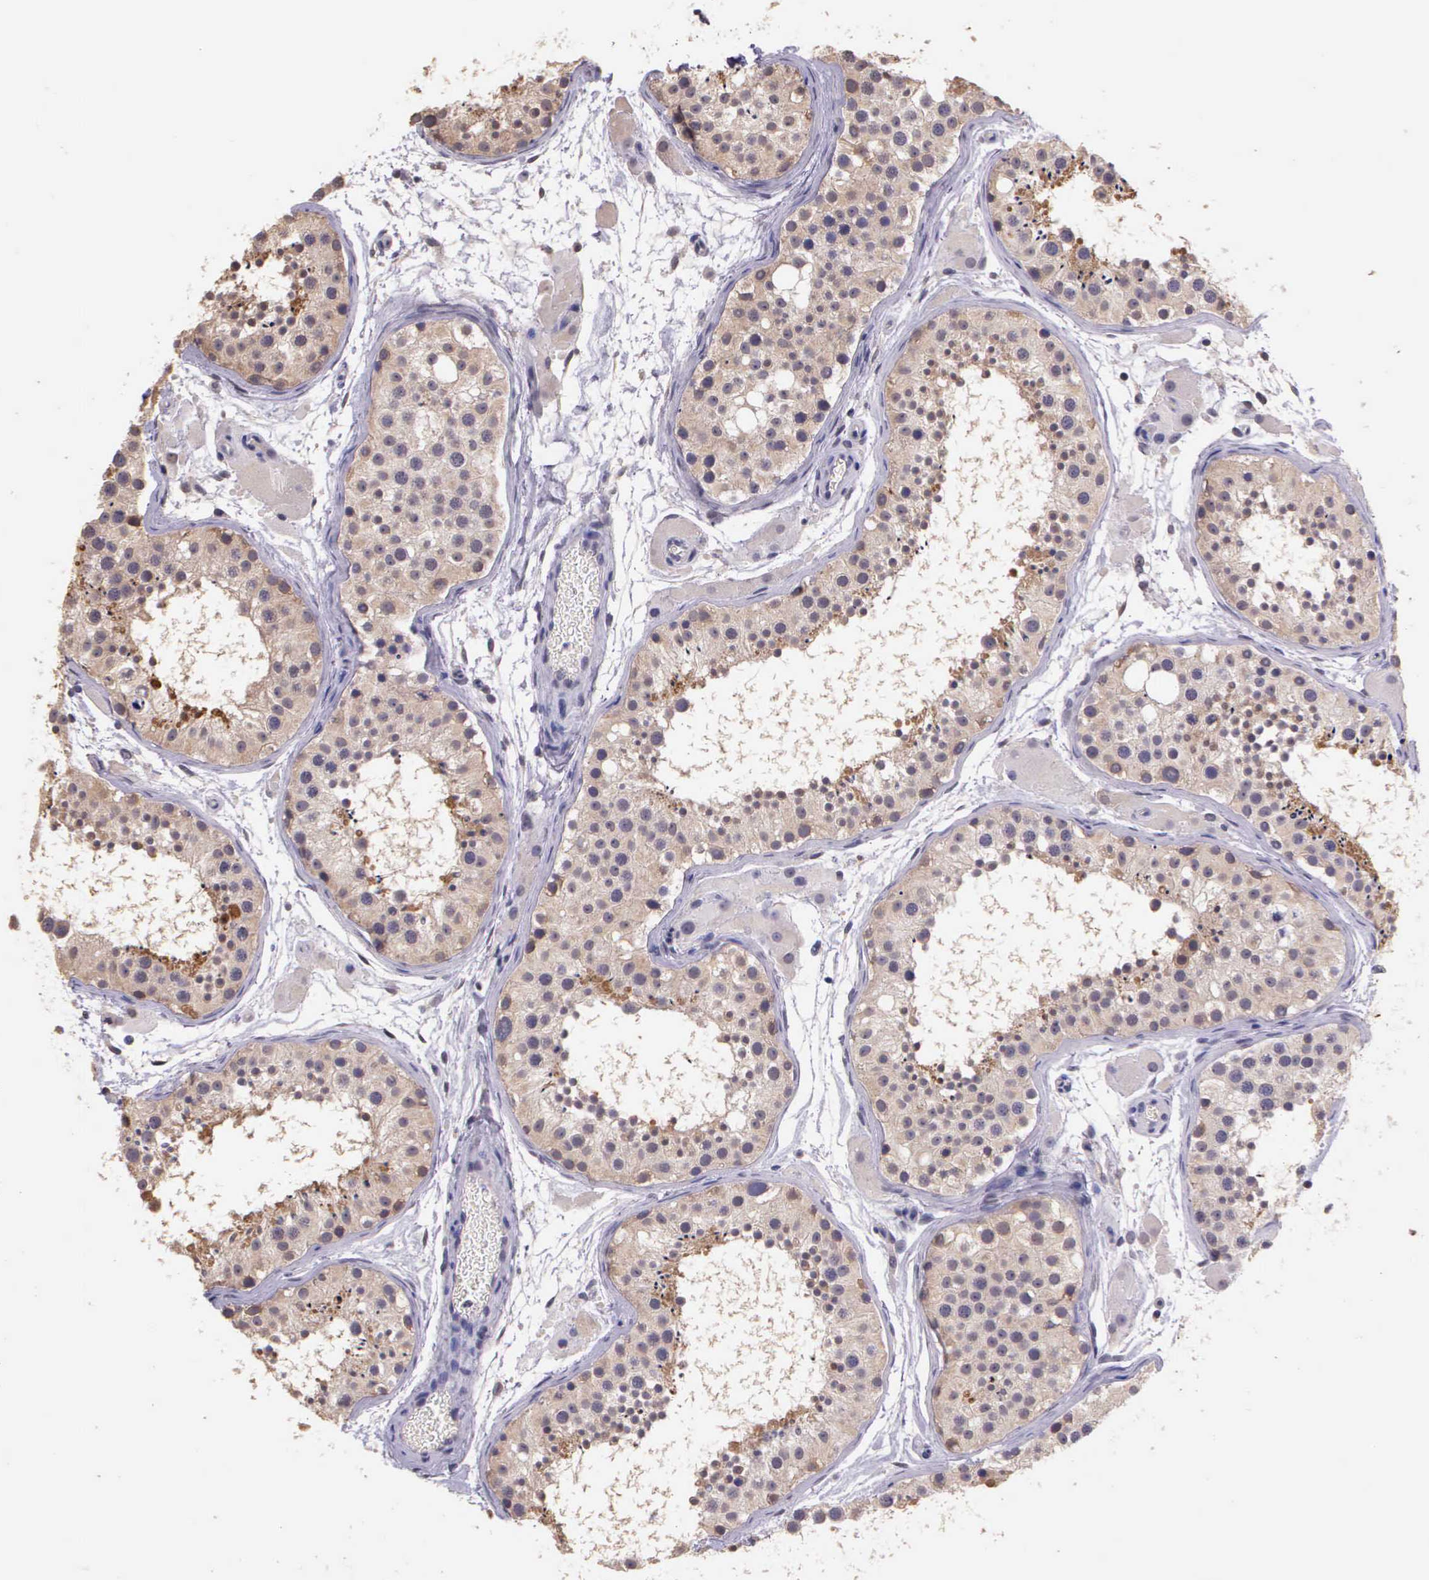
{"staining": {"intensity": "weak", "quantity": ">75%", "location": "cytoplasmic/membranous"}, "tissue": "testis", "cell_type": "Cells in seminiferous ducts", "image_type": "normal", "snomed": [{"axis": "morphology", "description": "Normal tissue, NOS"}, {"axis": "topography", "description": "Testis"}], "caption": "A brown stain highlights weak cytoplasmic/membranous expression of a protein in cells in seminiferous ducts of unremarkable testis.", "gene": "IGBP1P2", "patient": {"sex": "male", "age": 29}}